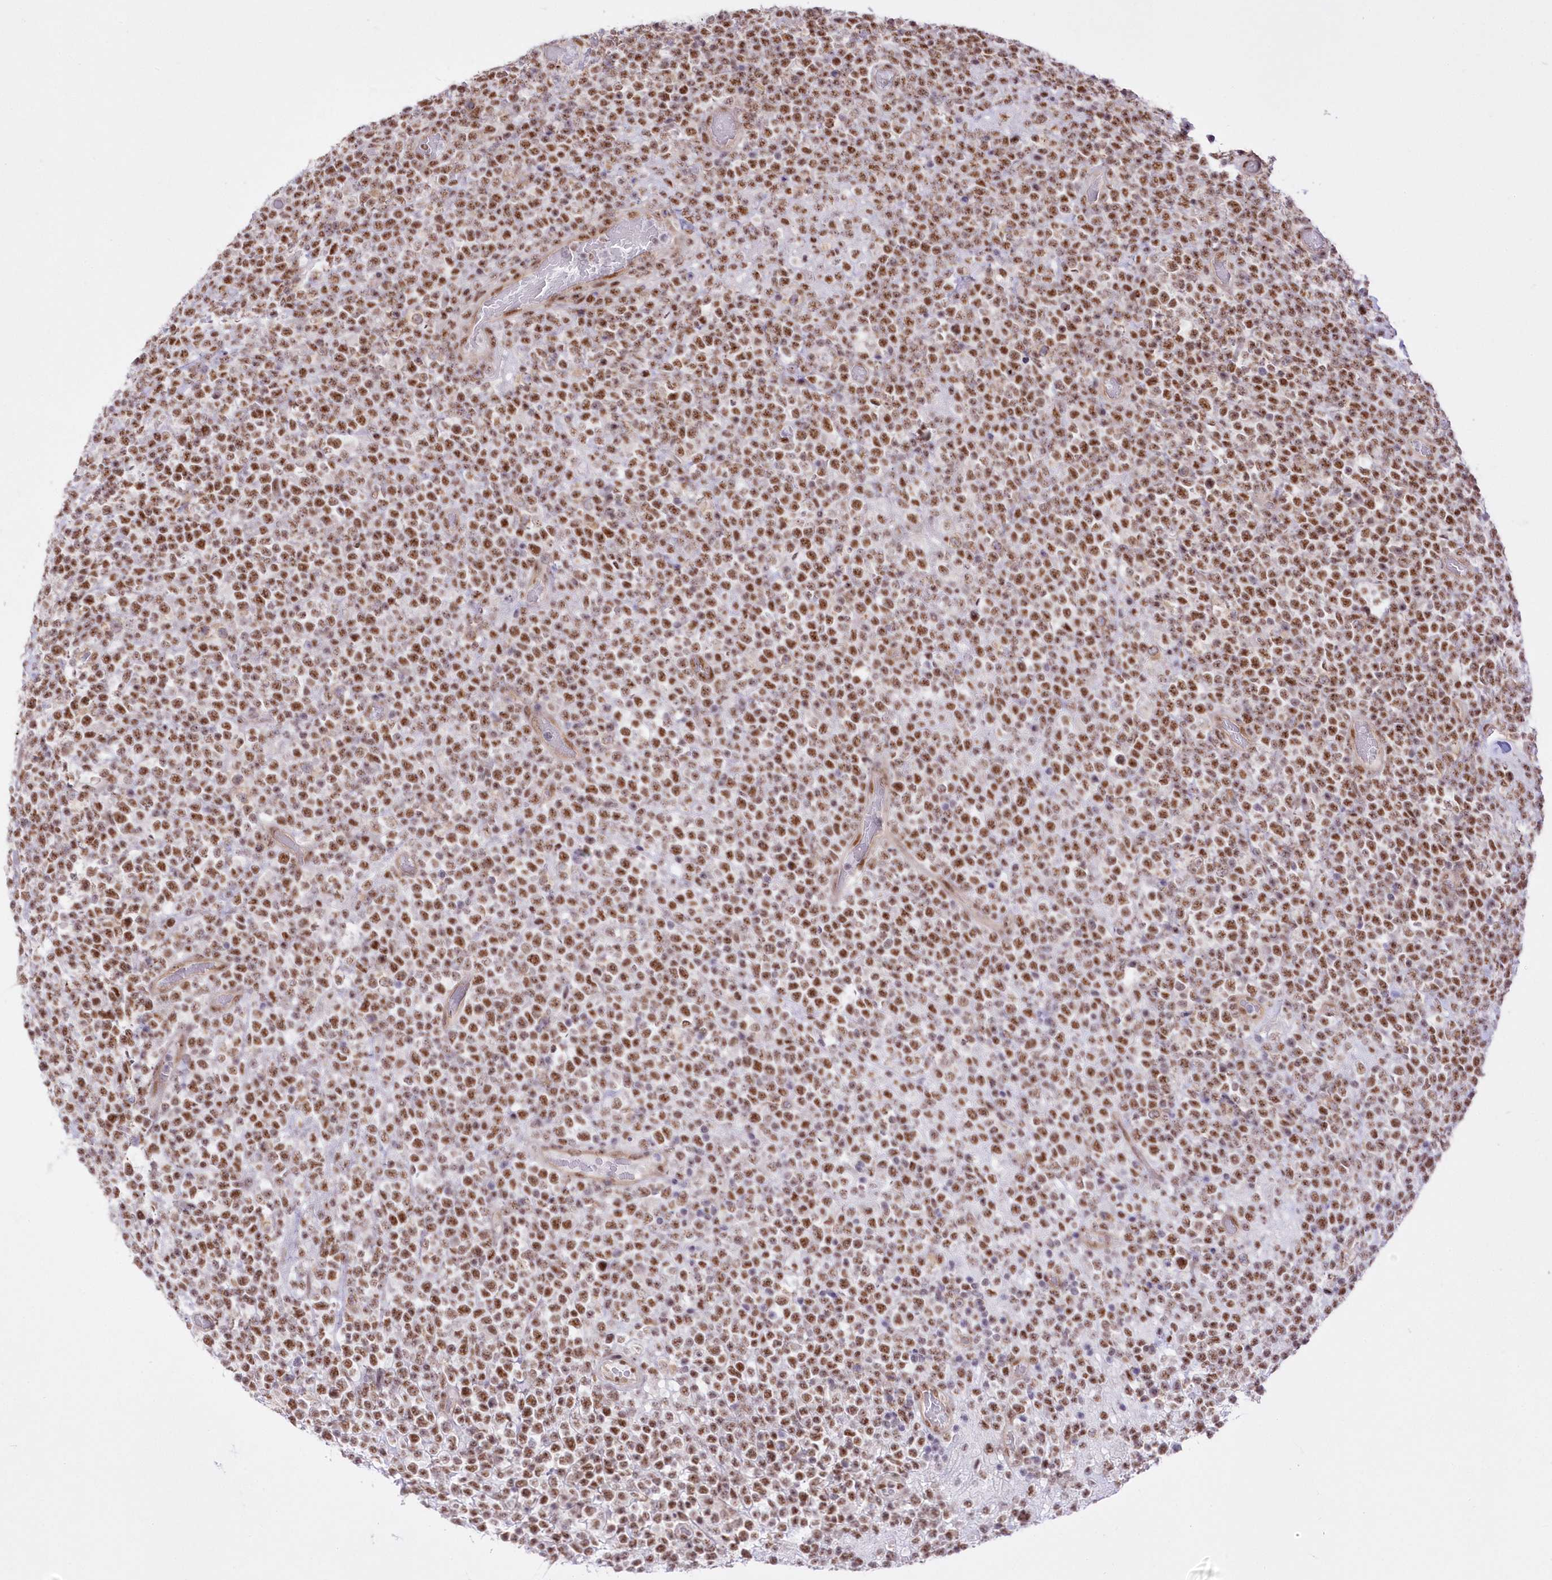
{"staining": {"intensity": "strong", "quantity": ">75%", "location": "nuclear"}, "tissue": "lymphoma", "cell_type": "Tumor cells", "image_type": "cancer", "snomed": [{"axis": "morphology", "description": "Malignant lymphoma, non-Hodgkin's type, High grade"}, {"axis": "topography", "description": "Colon"}], "caption": "The photomicrograph exhibits staining of lymphoma, revealing strong nuclear protein expression (brown color) within tumor cells.", "gene": "NSUN2", "patient": {"sex": "female", "age": 53}}